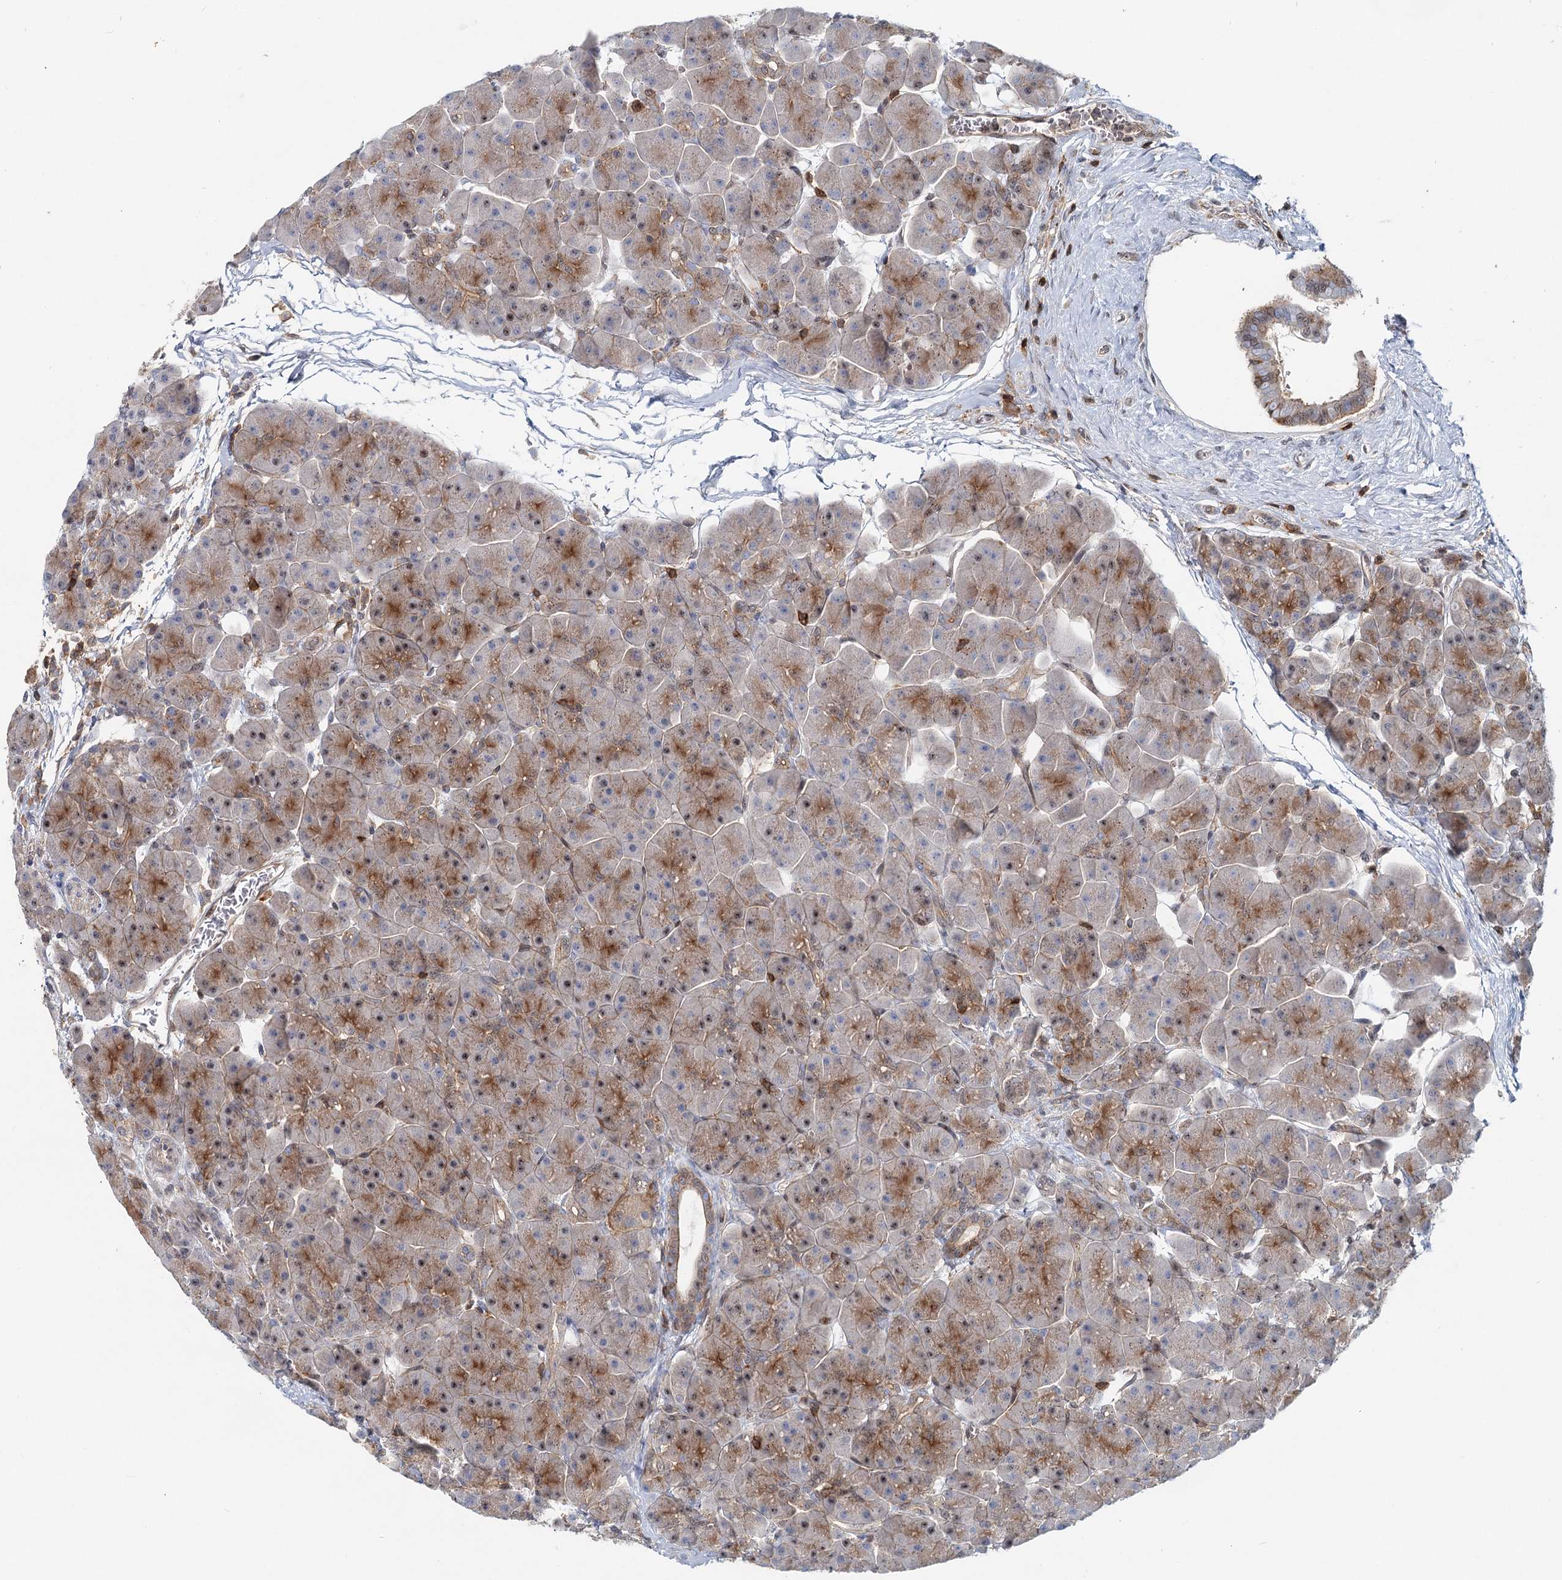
{"staining": {"intensity": "moderate", "quantity": "25%-75%", "location": "cytoplasmic/membranous,nuclear"}, "tissue": "pancreas", "cell_type": "Exocrine glandular cells", "image_type": "normal", "snomed": [{"axis": "morphology", "description": "Normal tissue, NOS"}, {"axis": "topography", "description": "Pancreas"}], "caption": "Immunohistochemistry (IHC) photomicrograph of normal pancreas: pancreas stained using immunohistochemistry exhibits medium levels of moderate protein expression localized specifically in the cytoplasmic/membranous,nuclear of exocrine glandular cells, appearing as a cytoplasmic/membranous,nuclear brown color.", "gene": "CDC42SE2", "patient": {"sex": "male", "age": 66}}